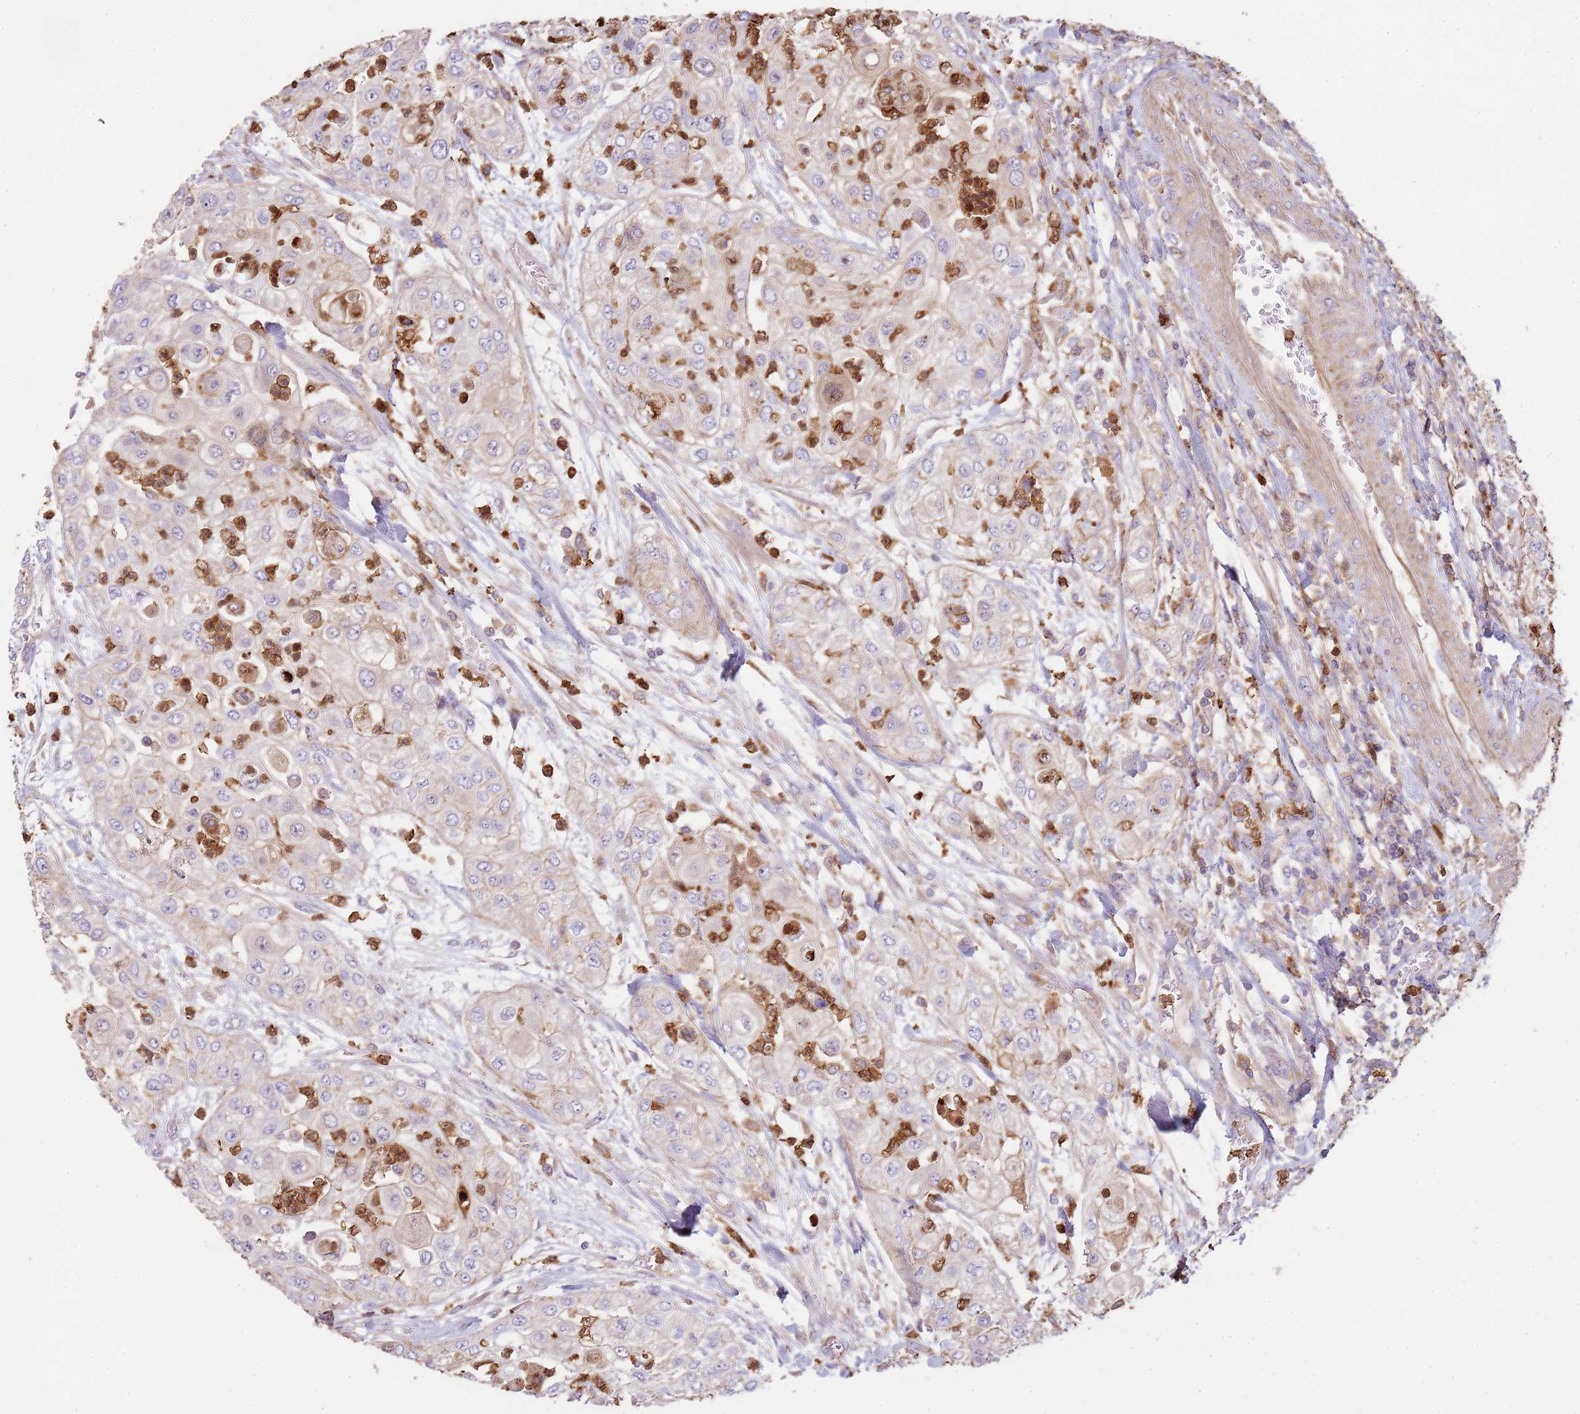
{"staining": {"intensity": "moderate", "quantity": "<25%", "location": "cytoplasmic/membranous"}, "tissue": "urothelial cancer", "cell_type": "Tumor cells", "image_type": "cancer", "snomed": [{"axis": "morphology", "description": "Urothelial carcinoma, High grade"}, {"axis": "topography", "description": "Urinary bladder"}], "caption": "Protein expression analysis of human urothelial carcinoma (high-grade) reveals moderate cytoplasmic/membranous staining in approximately <25% of tumor cells.", "gene": "NDUFAF4", "patient": {"sex": "female", "age": 79}}